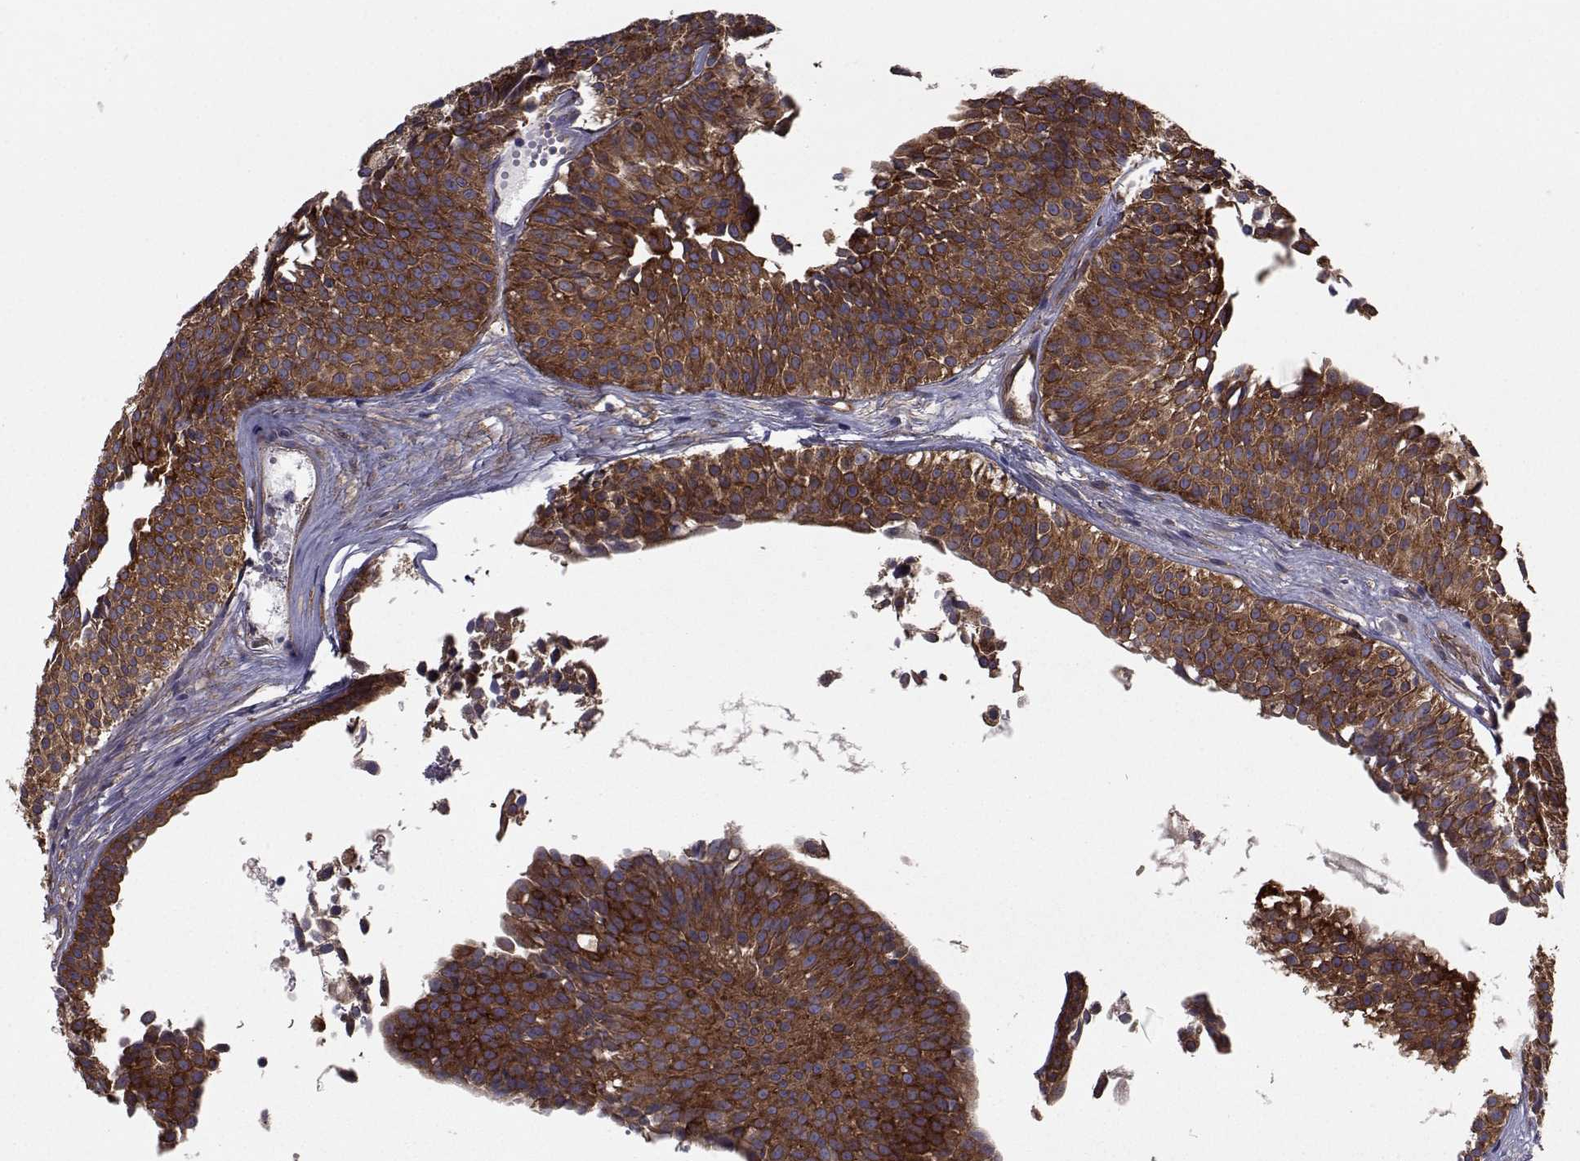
{"staining": {"intensity": "strong", "quantity": ">75%", "location": "cytoplasmic/membranous"}, "tissue": "urothelial cancer", "cell_type": "Tumor cells", "image_type": "cancer", "snomed": [{"axis": "morphology", "description": "Urothelial carcinoma, Low grade"}, {"axis": "topography", "description": "Urinary bladder"}], "caption": "This is a photomicrograph of IHC staining of urothelial carcinoma (low-grade), which shows strong positivity in the cytoplasmic/membranous of tumor cells.", "gene": "TRIP10", "patient": {"sex": "male", "age": 63}}